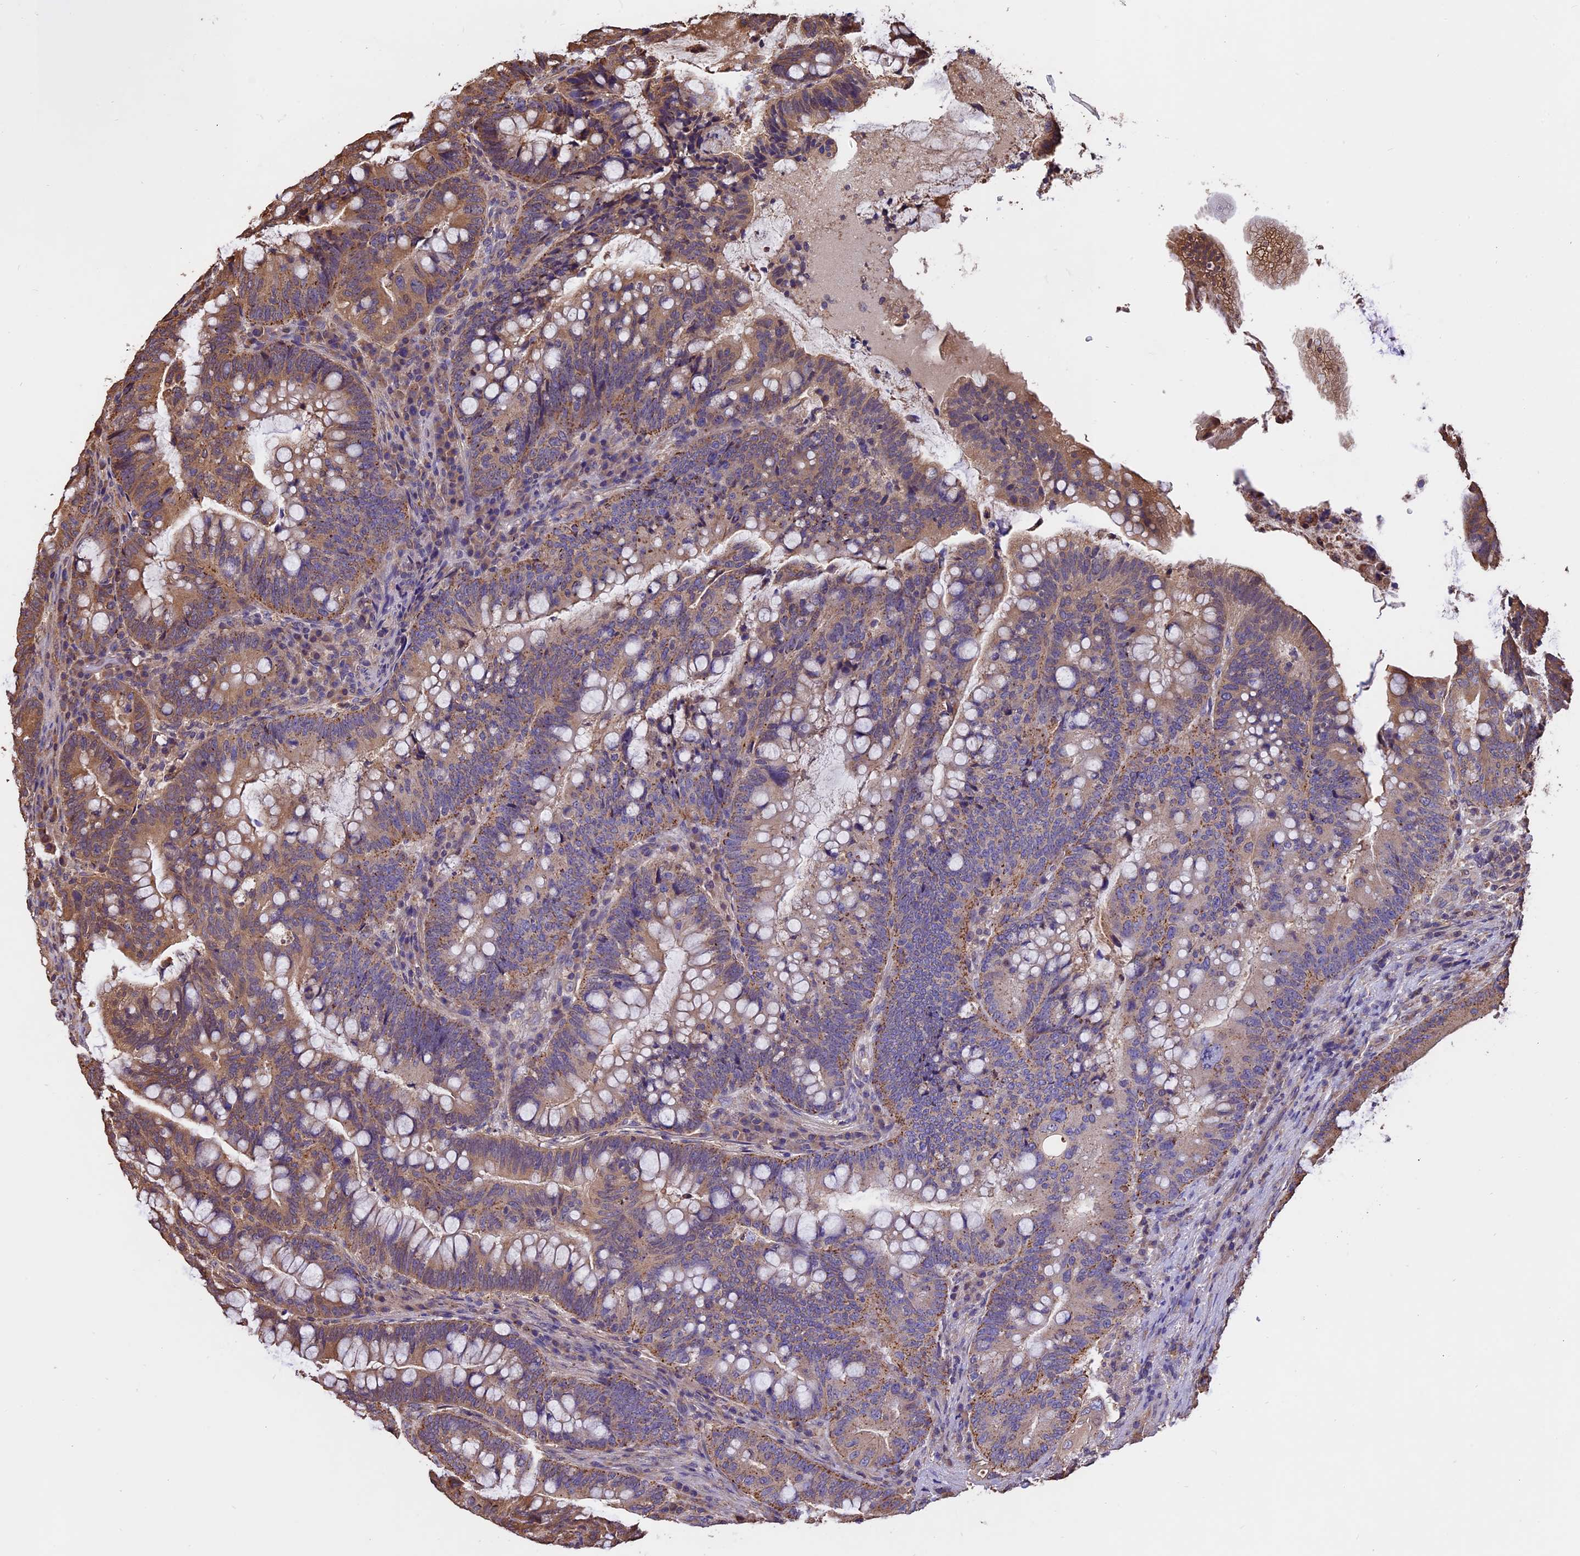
{"staining": {"intensity": "moderate", "quantity": "25%-75%", "location": "cytoplasmic/membranous"}, "tissue": "colorectal cancer", "cell_type": "Tumor cells", "image_type": "cancer", "snomed": [{"axis": "morphology", "description": "Adenocarcinoma, NOS"}, {"axis": "topography", "description": "Colon"}], "caption": "Immunohistochemical staining of adenocarcinoma (colorectal) demonstrates medium levels of moderate cytoplasmic/membranous staining in about 25%-75% of tumor cells.", "gene": "CHMP2A", "patient": {"sex": "female", "age": 66}}